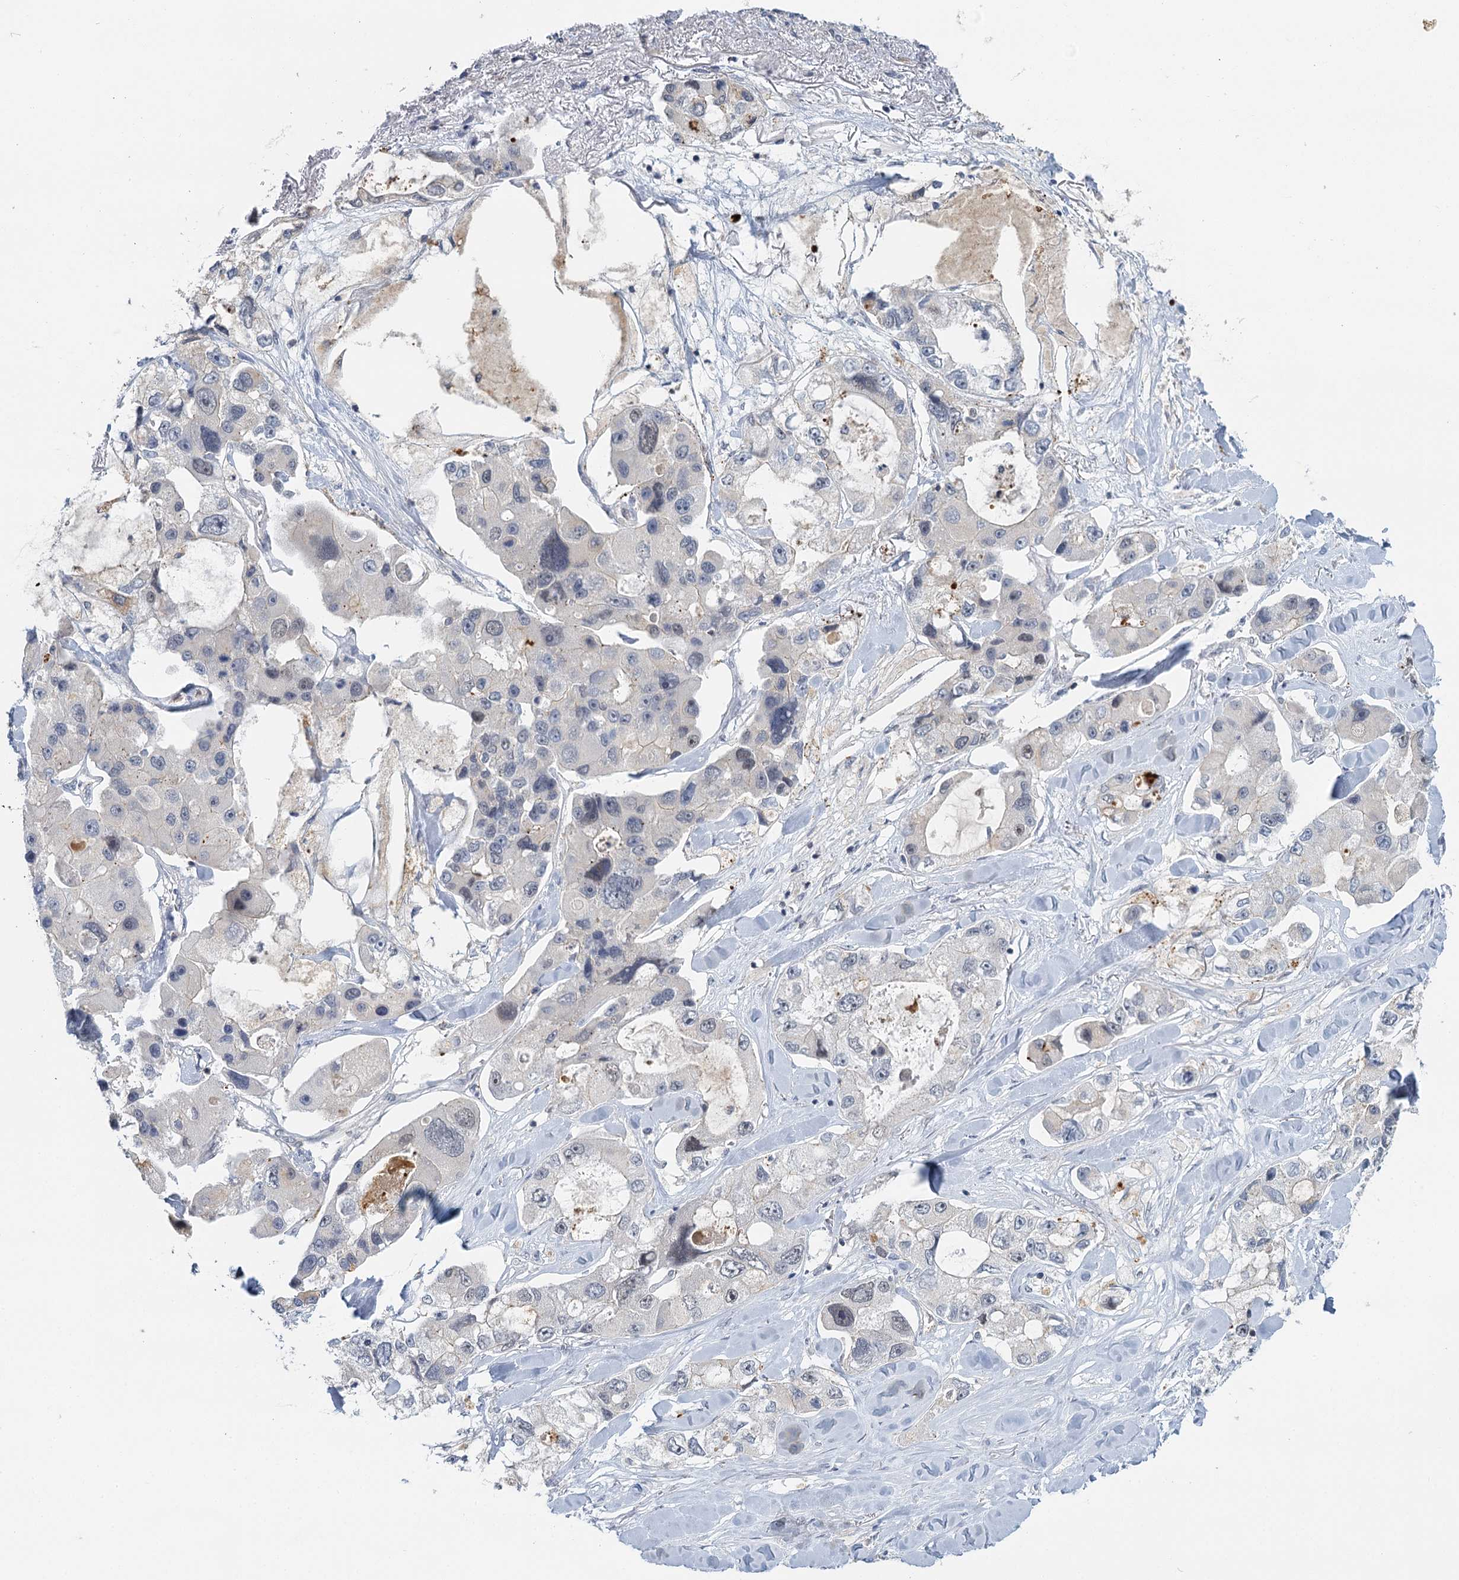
{"staining": {"intensity": "negative", "quantity": "none", "location": "none"}, "tissue": "lung cancer", "cell_type": "Tumor cells", "image_type": "cancer", "snomed": [{"axis": "morphology", "description": "Adenocarcinoma, NOS"}, {"axis": "topography", "description": "Lung"}], "caption": "Tumor cells show no significant positivity in adenocarcinoma (lung).", "gene": "GPATCH11", "patient": {"sex": "female", "age": 54}}